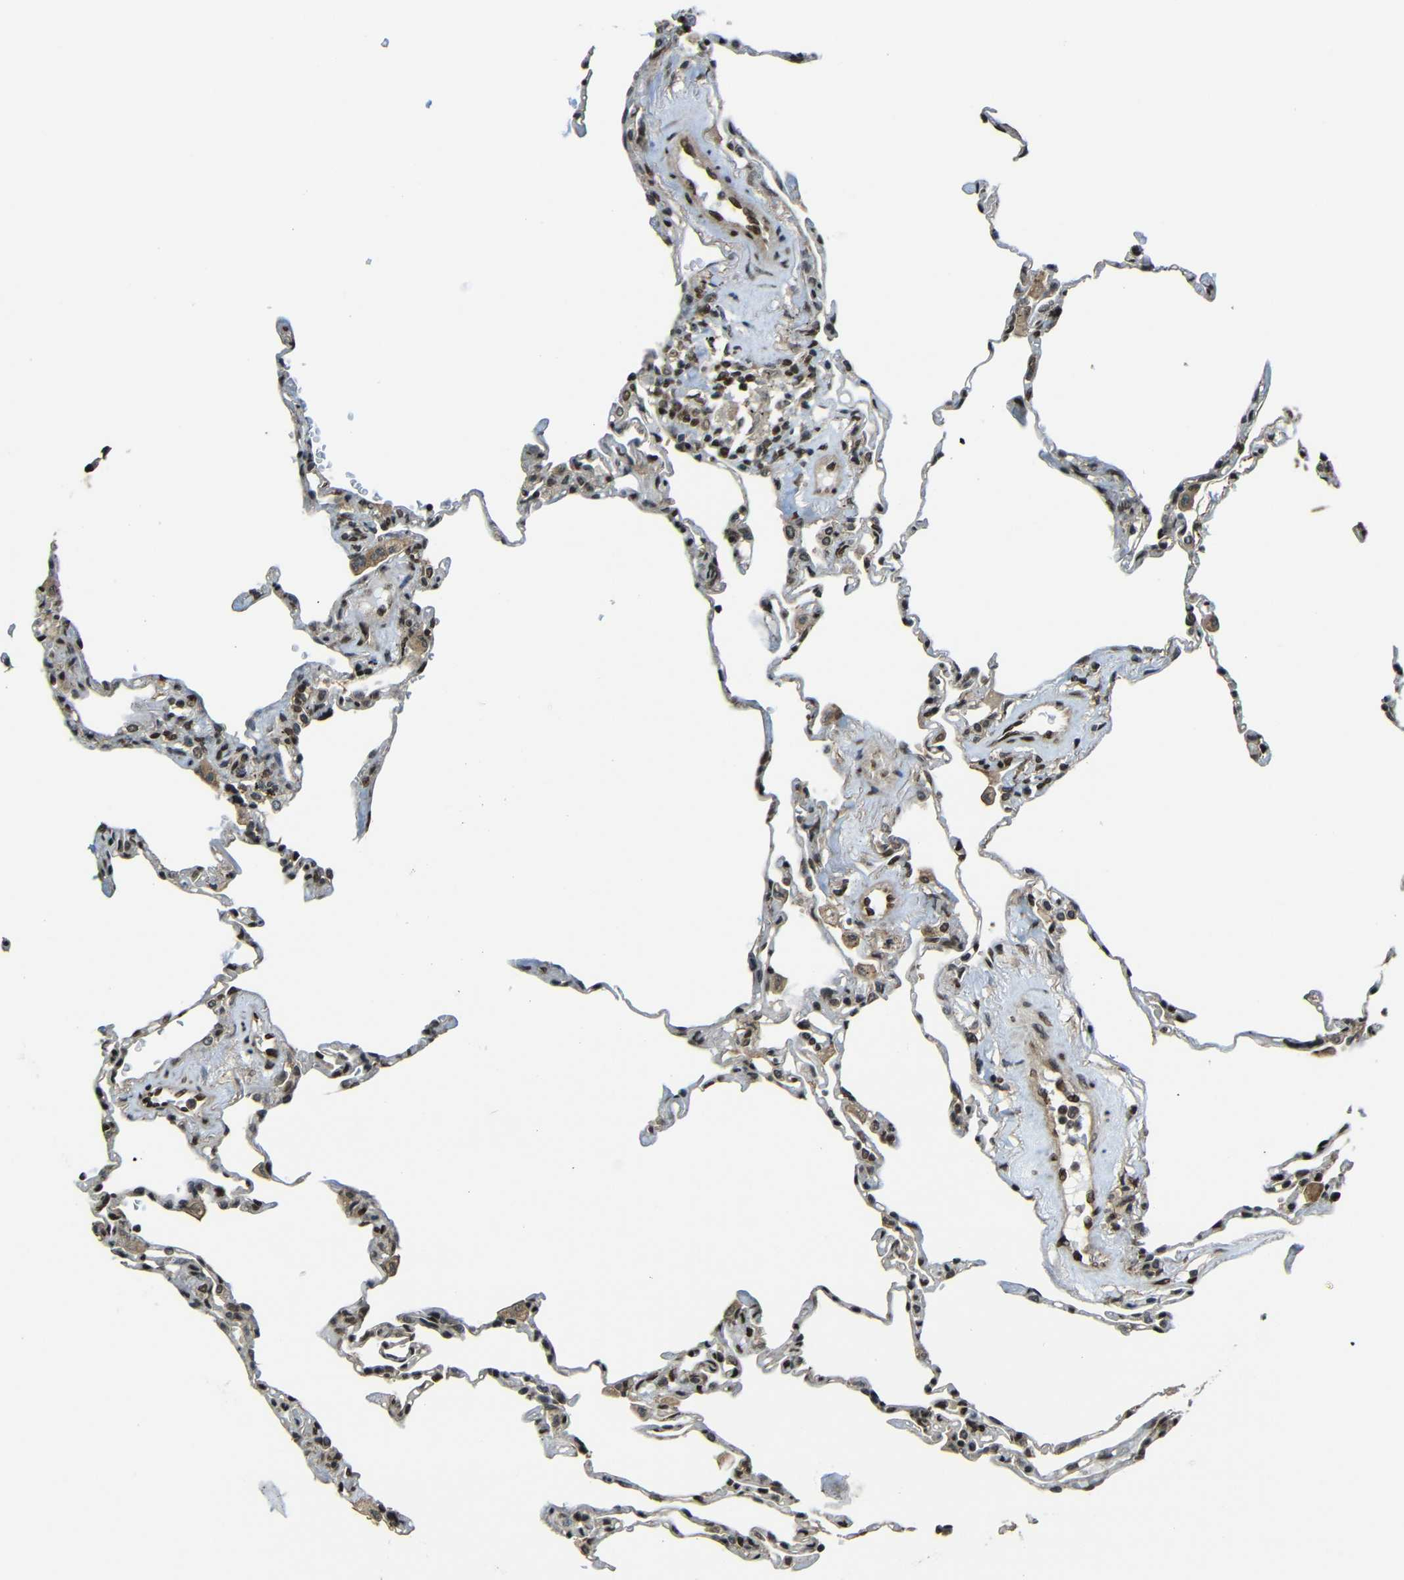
{"staining": {"intensity": "moderate", "quantity": "25%-75%", "location": "nuclear"}, "tissue": "lung", "cell_type": "Alveolar cells", "image_type": "normal", "snomed": [{"axis": "morphology", "description": "Normal tissue, NOS"}, {"axis": "topography", "description": "Lung"}], "caption": "Approximately 25%-75% of alveolar cells in benign lung display moderate nuclear protein positivity as visualized by brown immunohistochemical staining.", "gene": "PSIP1", "patient": {"sex": "male", "age": 59}}